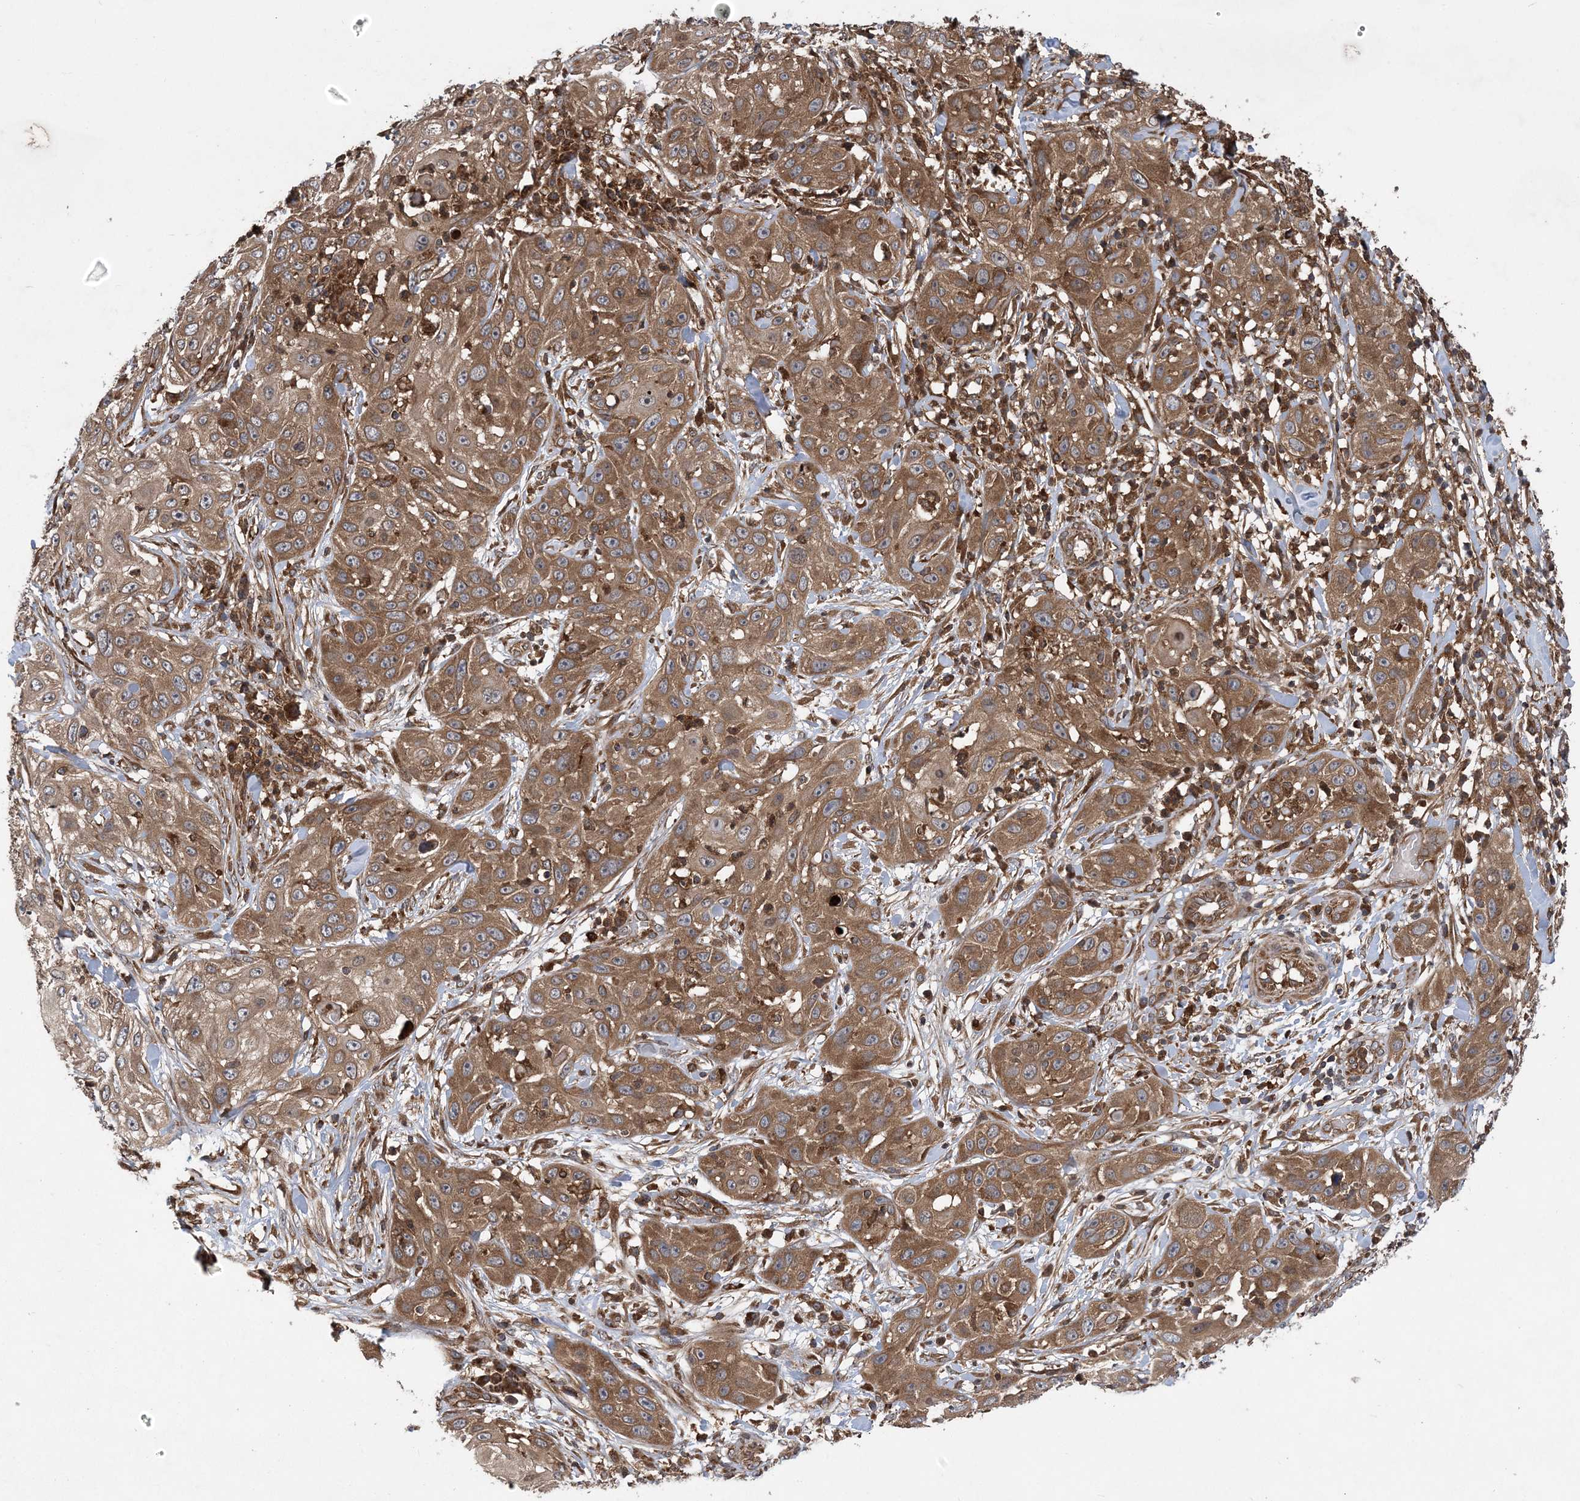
{"staining": {"intensity": "moderate", "quantity": ">75%", "location": "cytoplasmic/membranous"}, "tissue": "skin cancer", "cell_type": "Tumor cells", "image_type": "cancer", "snomed": [{"axis": "morphology", "description": "Squamous cell carcinoma, NOS"}, {"axis": "topography", "description": "Skin"}], "caption": "Protein expression analysis of skin cancer (squamous cell carcinoma) reveals moderate cytoplasmic/membranous expression in about >75% of tumor cells.", "gene": "ATG3", "patient": {"sex": "female", "age": 44}}